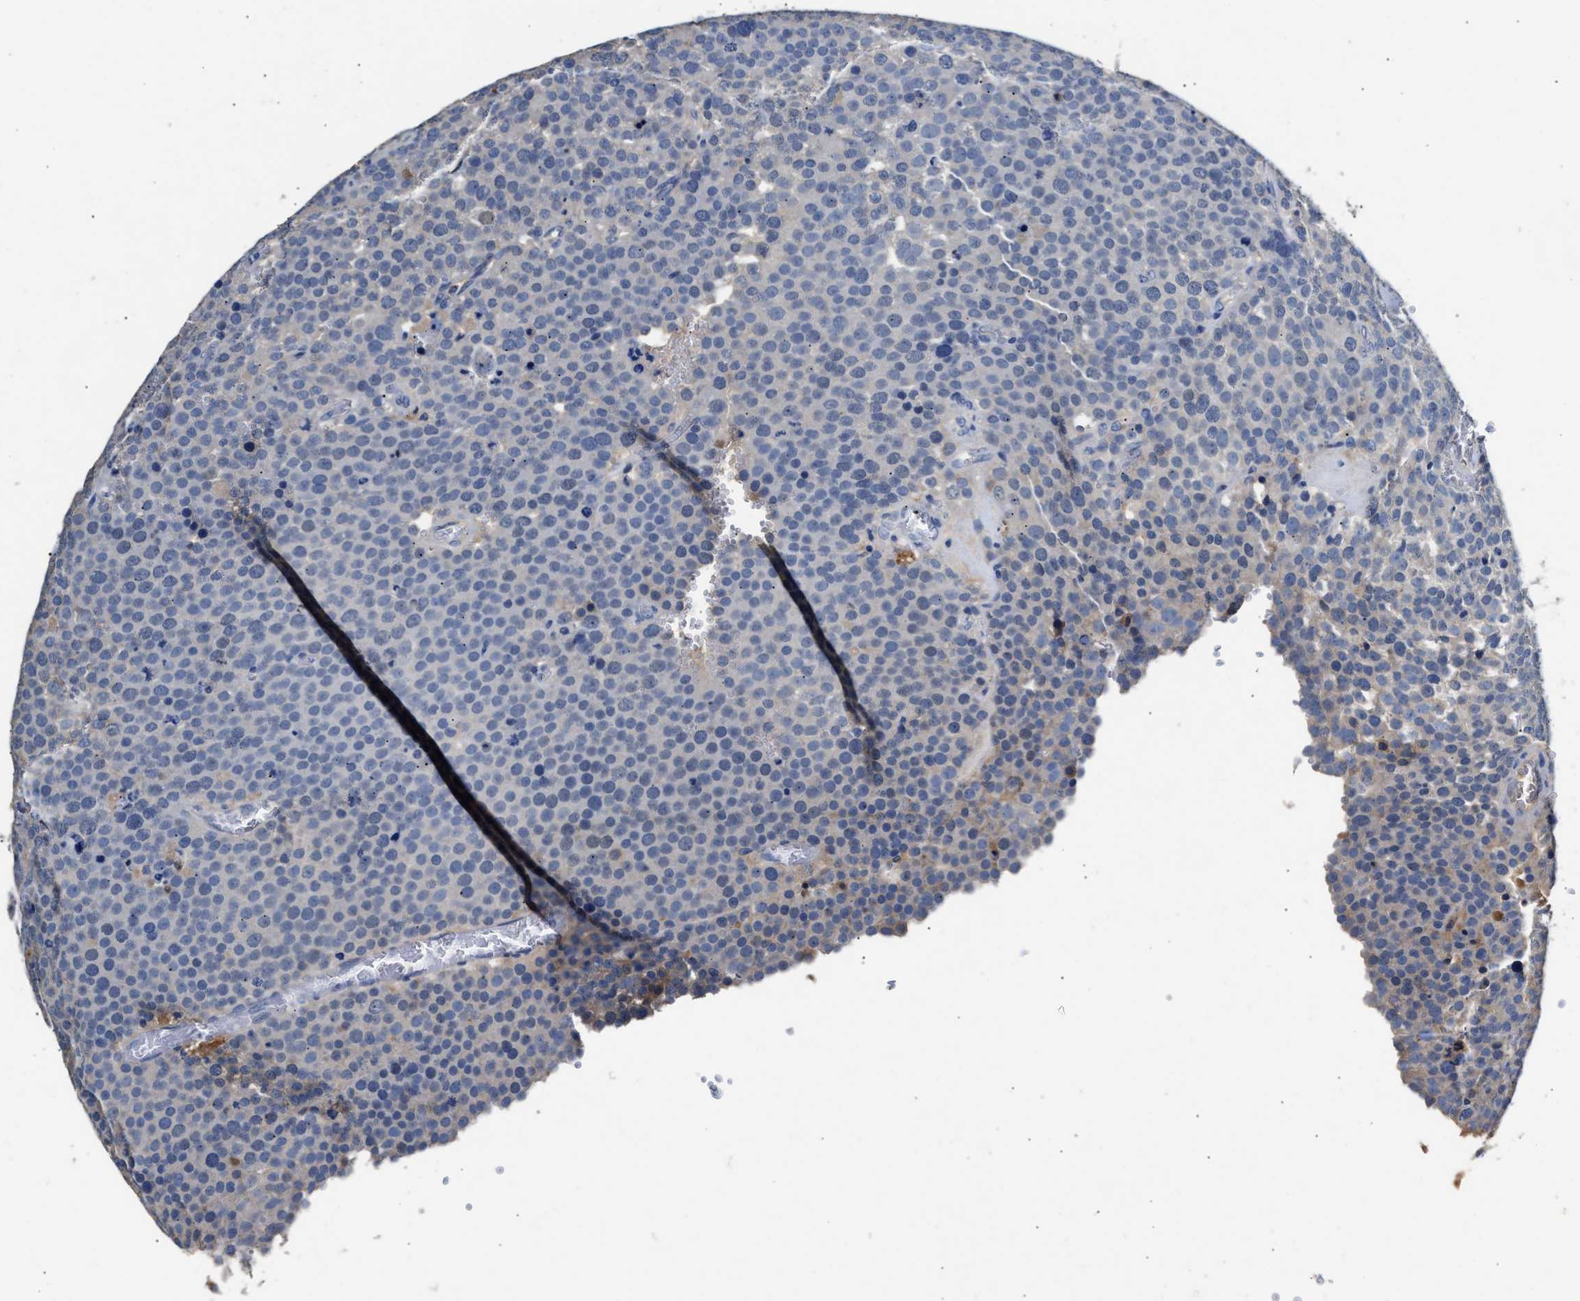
{"staining": {"intensity": "negative", "quantity": "none", "location": "none"}, "tissue": "testis cancer", "cell_type": "Tumor cells", "image_type": "cancer", "snomed": [{"axis": "morphology", "description": "Normal tissue, NOS"}, {"axis": "morphology", "description": "Seminoma, NOS"}, {"axis": "topography", "description": "Testis"}], "caption": "Tumor cells show no significant protein staining in testis cancer.", "gene": "SLCO2B1", "patient": {"sex": "male", "age": 71}}